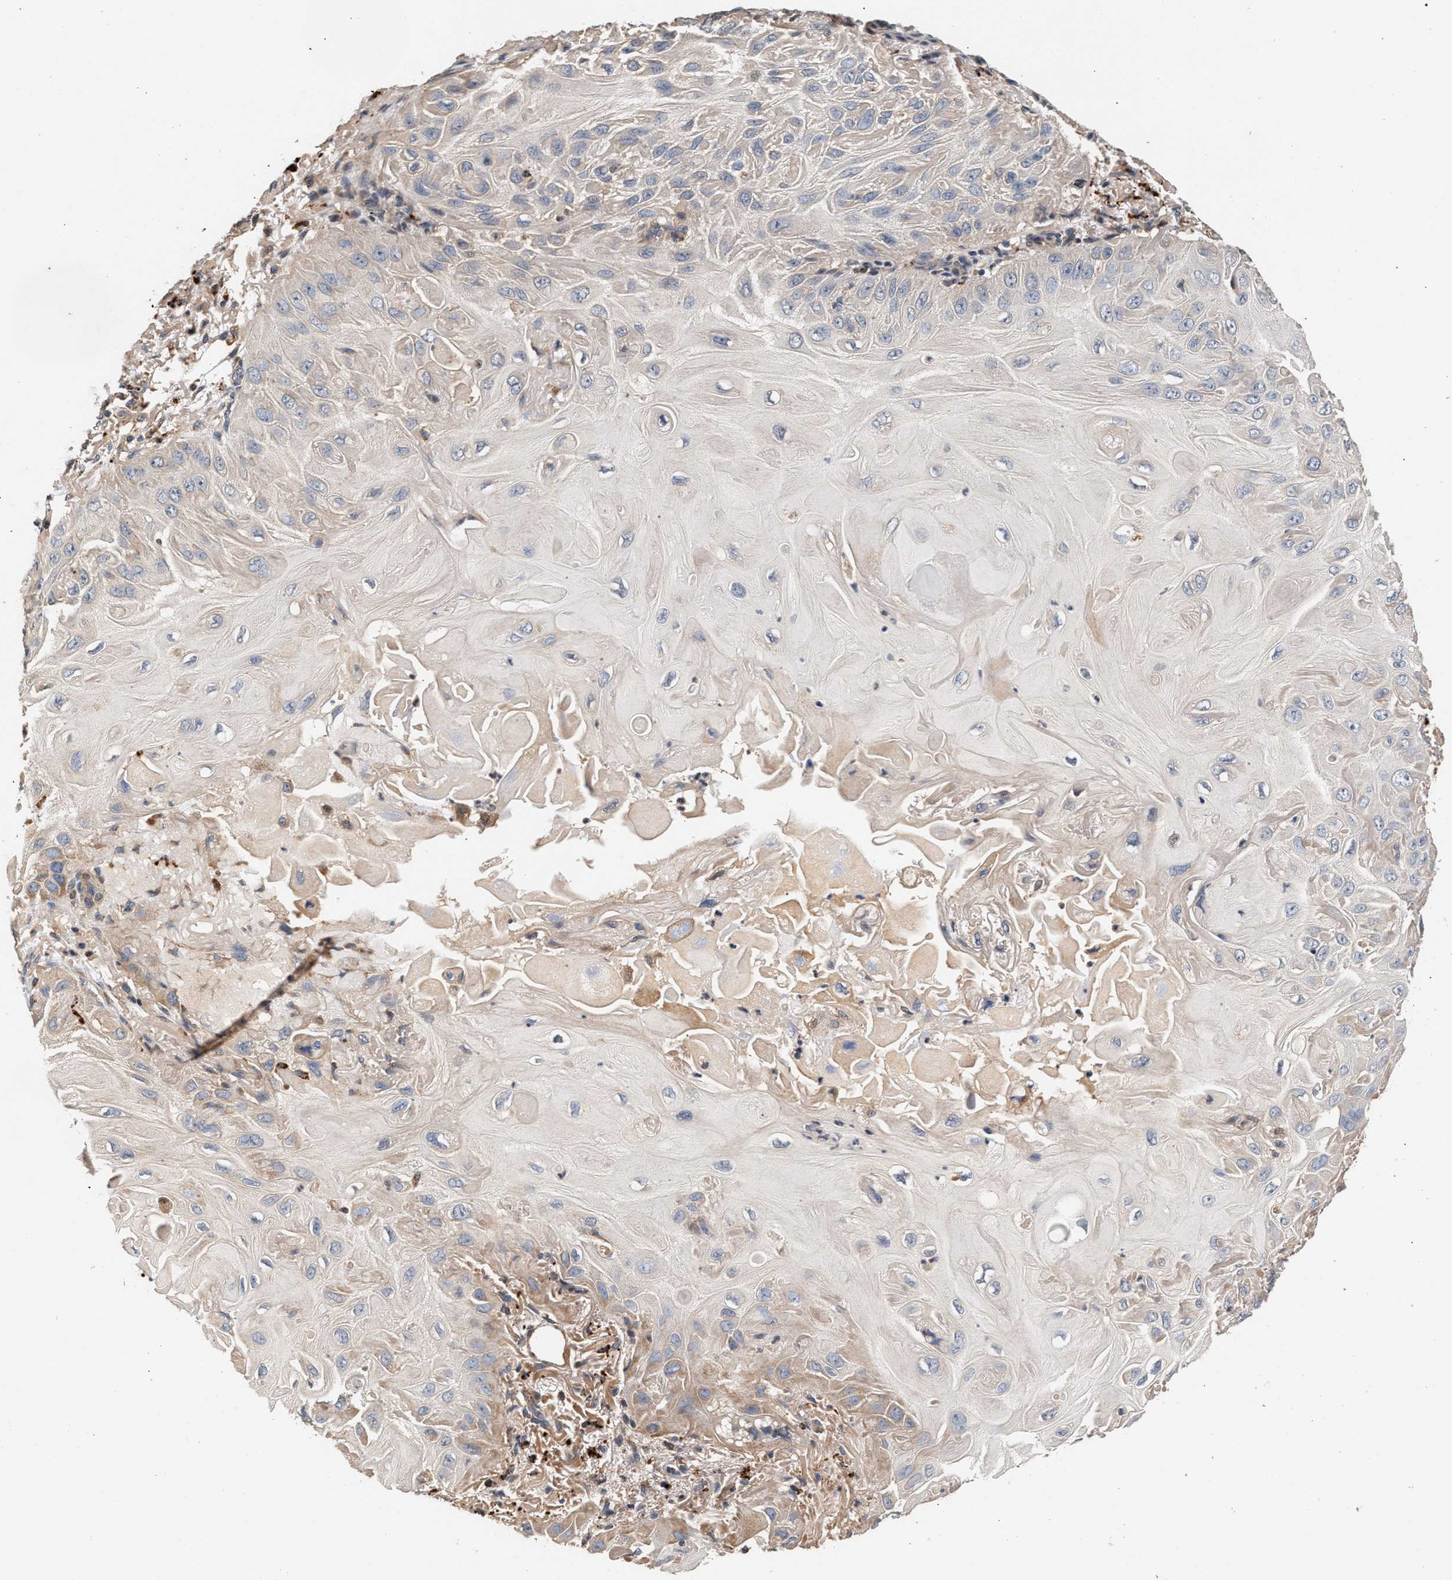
{"staining": {"intensity": "negative", "quantity": "none", "location": "none"}, "tissue": "skin cancer", "cell_type": "Tumor cells", "image_type": "cancer", "snomed": [{"axis": "morphology", "description": "Squamous cell carcinoma, NOS"}, {"axis": "topography", "description": "Skin"}], "caption": "IHC image of neoplastic tissue: human skin cancer (squamous cell carcinoma) stained with DAB (3,3'-diaminobenzidine) exhibits no significant protein expression in tumor cells.", "gene": "PTGR3", "patient": {"sex": "female", "age": 77}}